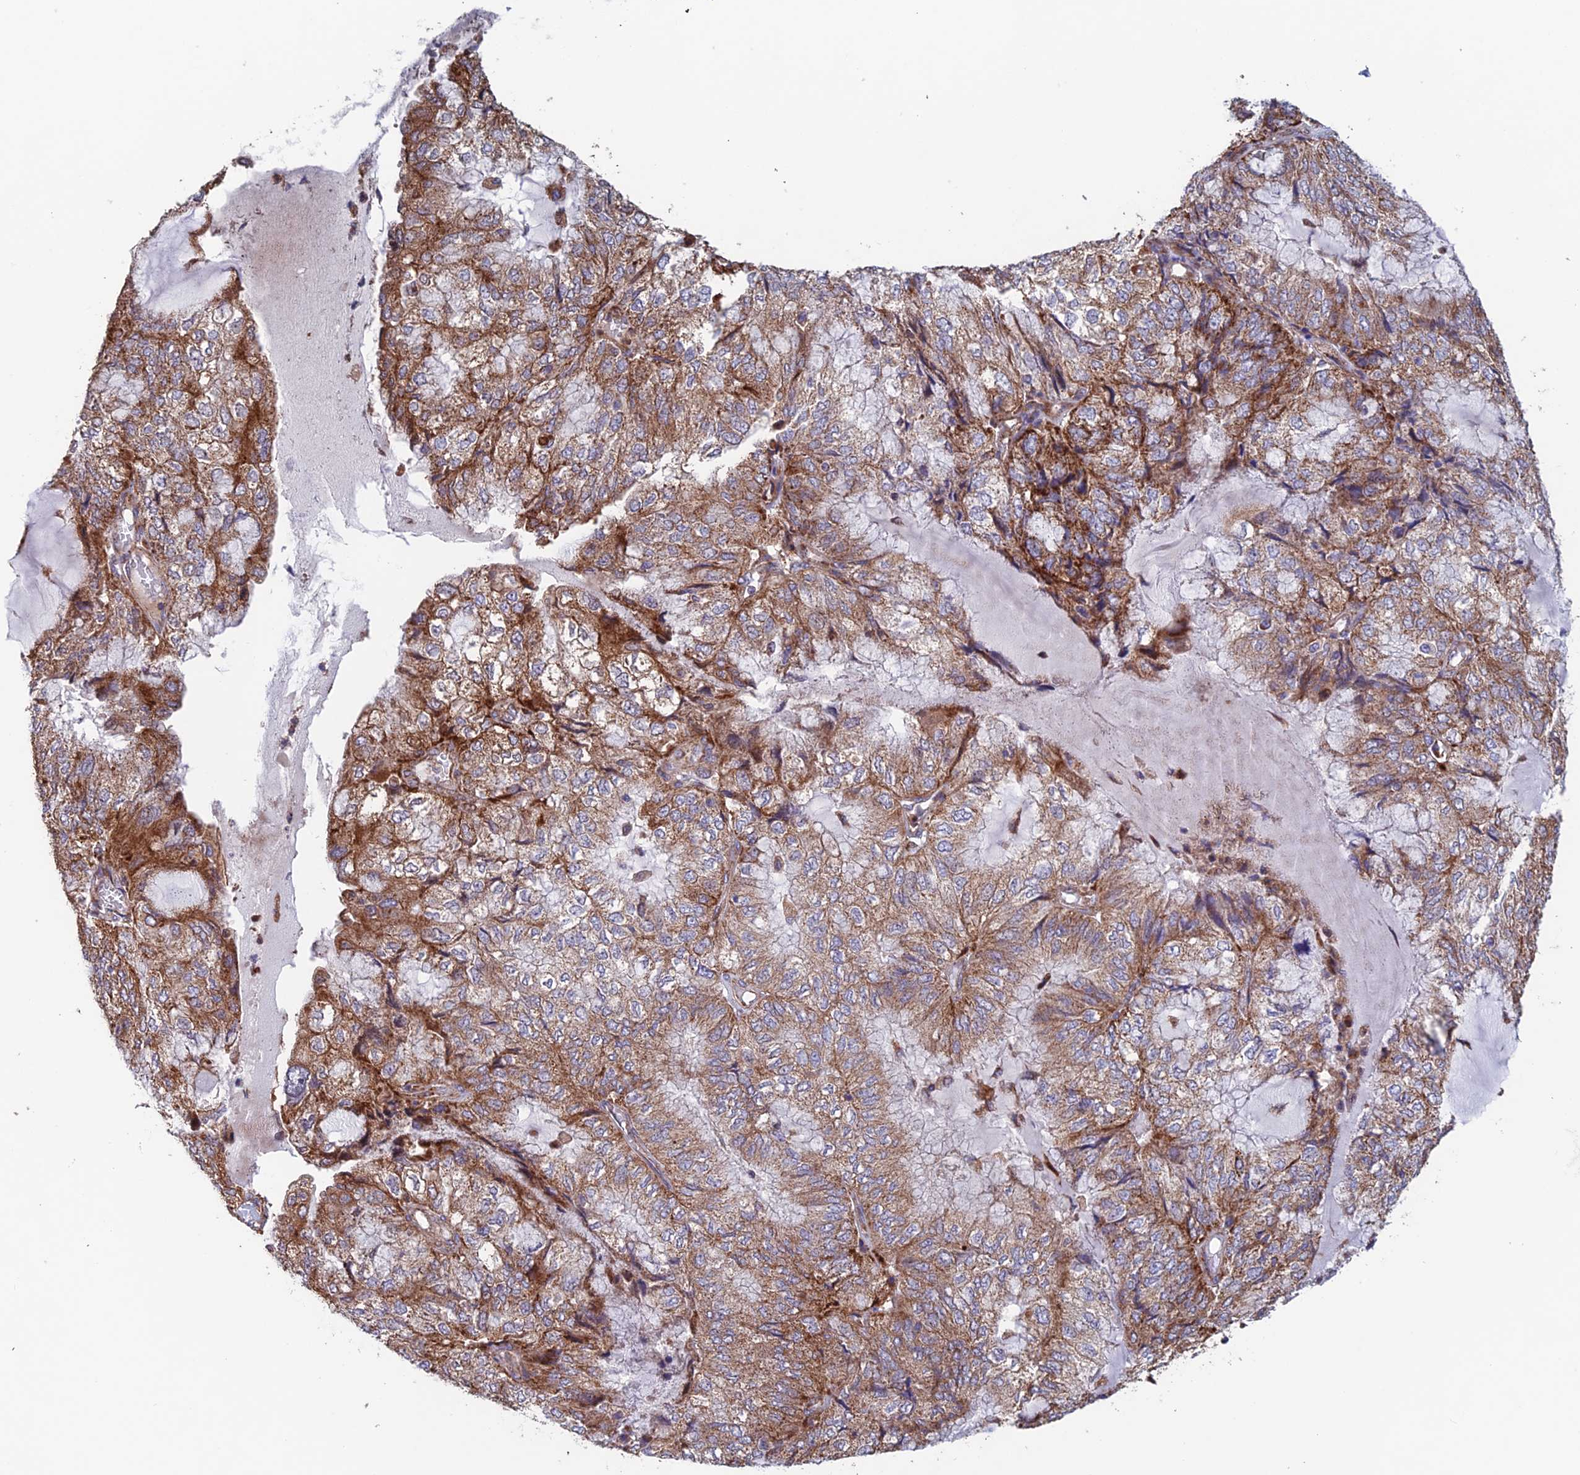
{"staining": {"intensity": "strong", "quantity": ">75%", "location": "cytoplasmic/membranous"}, "tissue": "endometrial cancer", "cell_type": "Tumor cells", "image_type": "cancer", "snomed": [{"axis": "morphology", "description": "Adenocarcinoma, NOS"}, {"axis": "topography", "description": "Endometrium"}], "caption": "A photomicrograph of adenocarcinoma (endometrial) stained for a protein shows strong cytoplasmic/membranous brown staining in tumor cells.", "gene": "MRPL1", "patient": {"sex": "female", "age": 81}}